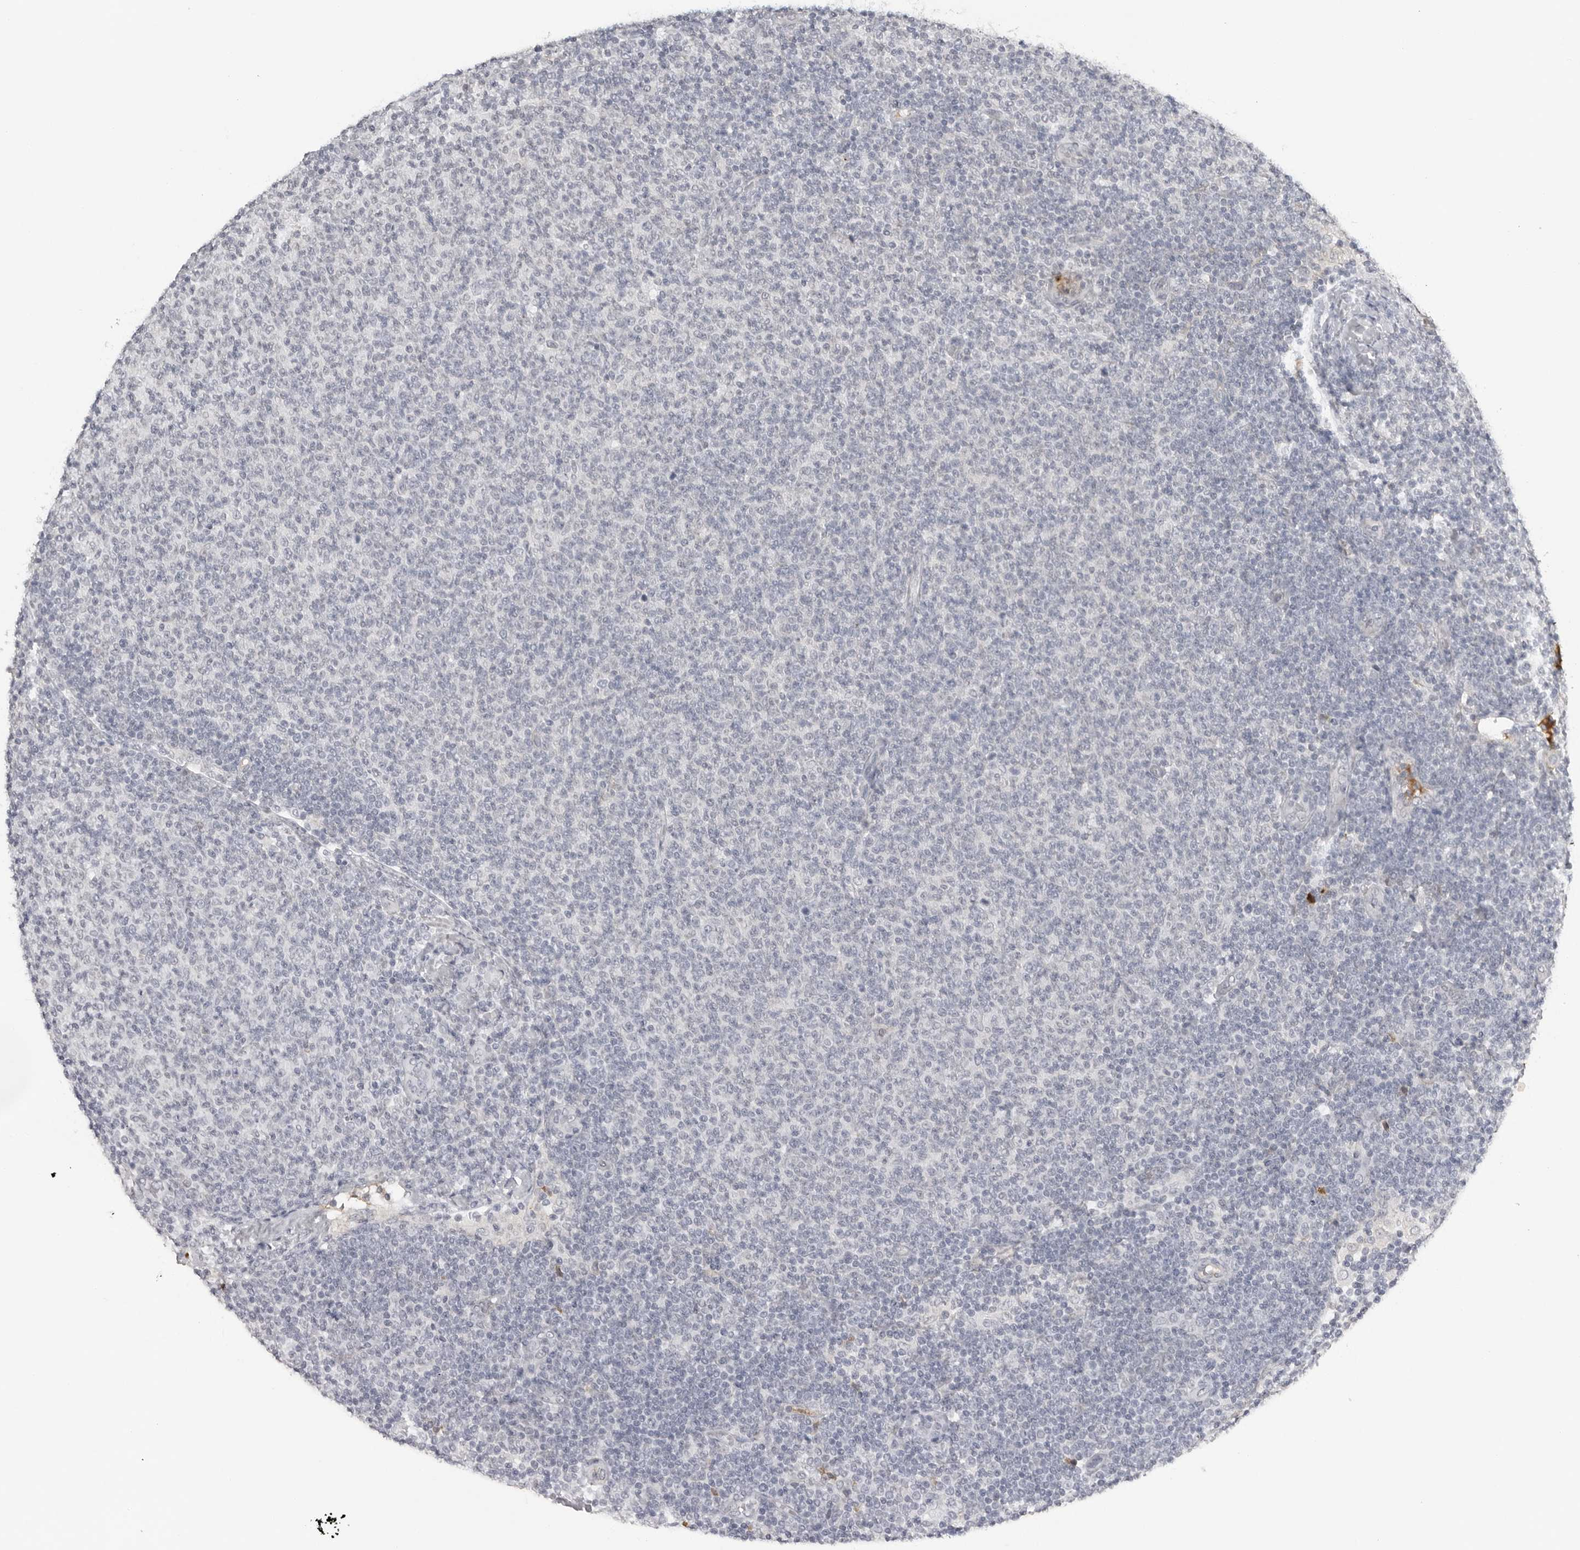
{"staining": {"intensity": "negative", "quantity": "none", "location": "none"}, "tissue": "lymphoma", "cell_type": "Tumor cells", "image_type": "cancer", "snomed": [{"axis": "morphology", "description": "Malignant lymphoma, non-Hodgkin's type, Low grade"}, {"axis": "topography", "description": "Lymph node"}], "caption": "Immunohistochemical staining of human low-grade malignant lymphoma, non-Hodgkin's type shows no significant staining in tumor cells. (Stains: DAB immunohistochemistry (IHC) with hematoxylin counter stain, Microscopy: brightfield microscopy at high magnification).", "gene": "SERPINF2", "patient": {"sex": "male", "age": 66}}